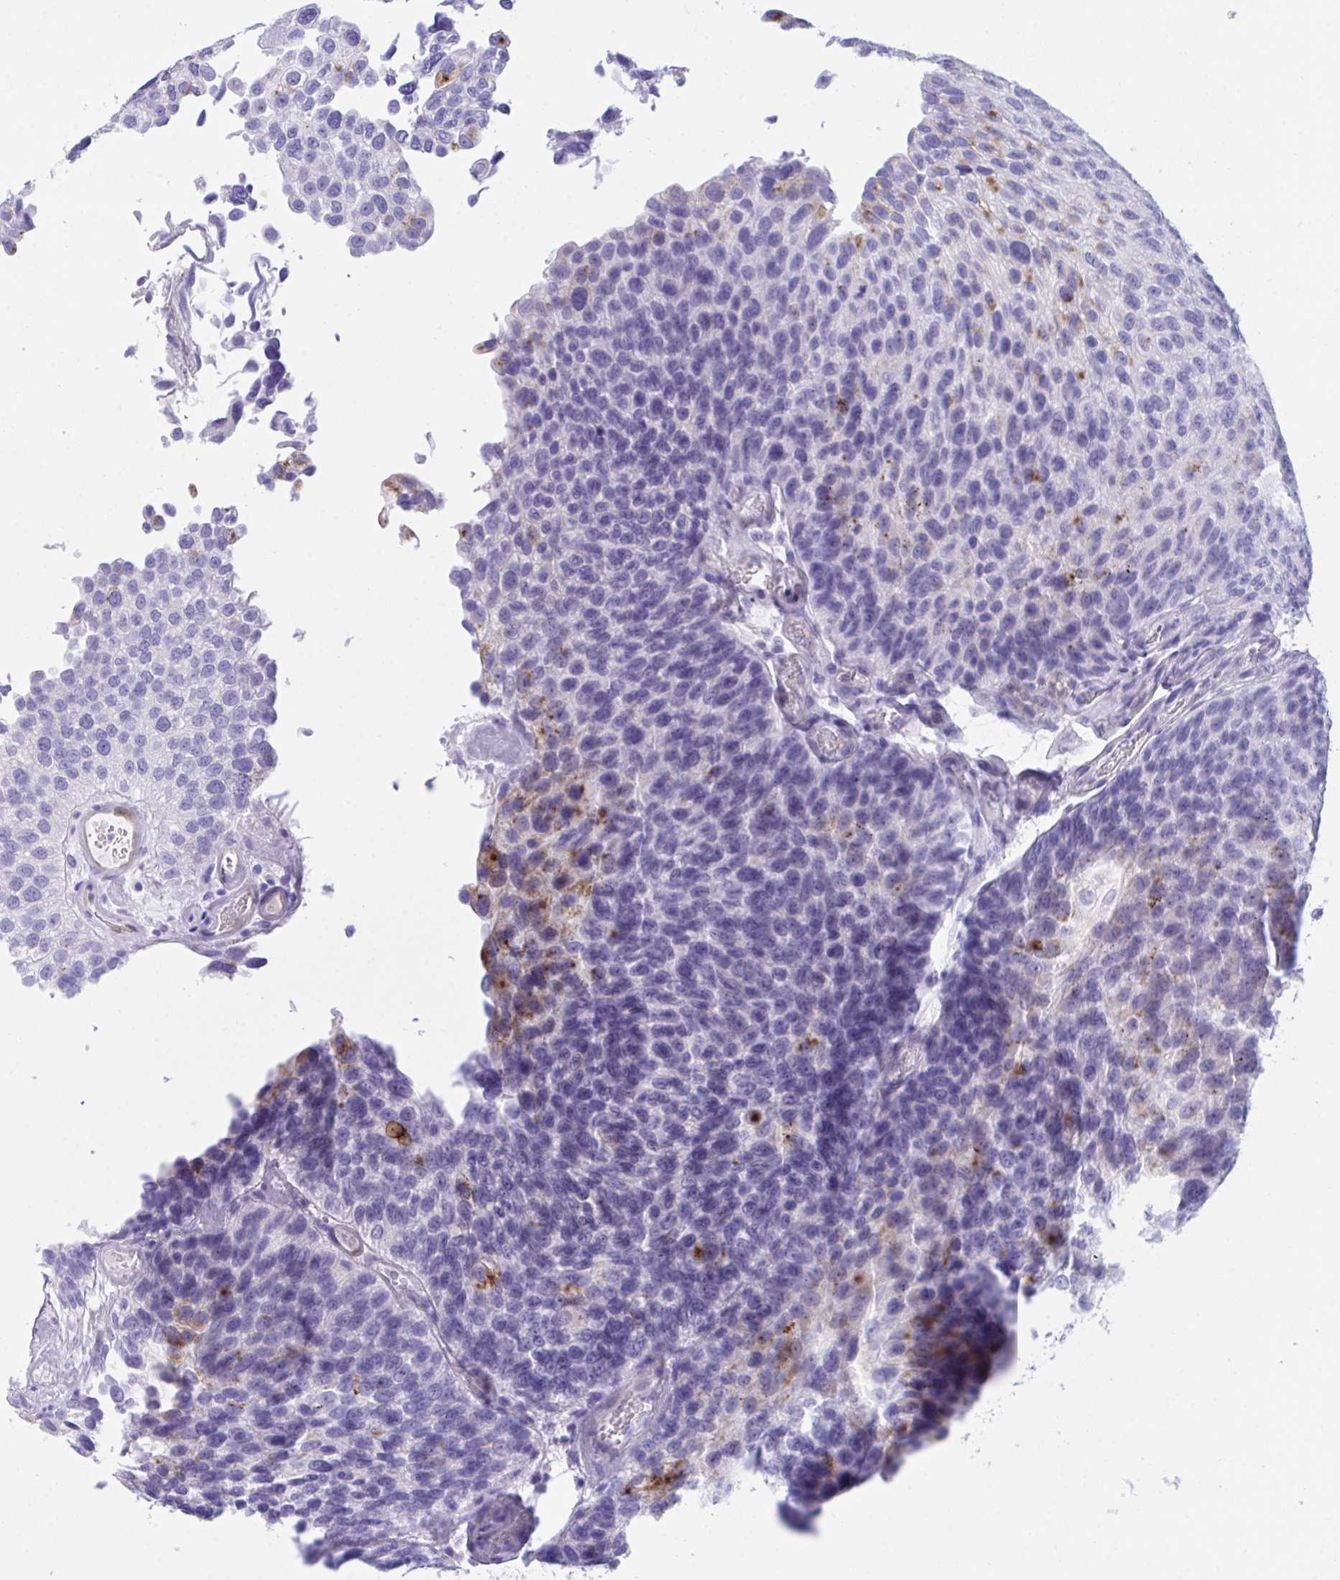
{"staining": {"intensity": "weak", "quantity": "<25%", "location": "cytoplasmic/membranous"}, "tissue": "urothelial cancer", "cell_type": "Tumor cells", "image_type": "cancer", "snomed": [{"axis": "morphology", "description": "Urothelial carcinoma, NOS"}, {"axis": "topography", "description": "Urinary bladder"}], "caption": "Tumor cells are negative for brown protein staining in urothelial cancer.", "gene": "PGM2L1", "patient": {"sex": "male", "age": 87}}